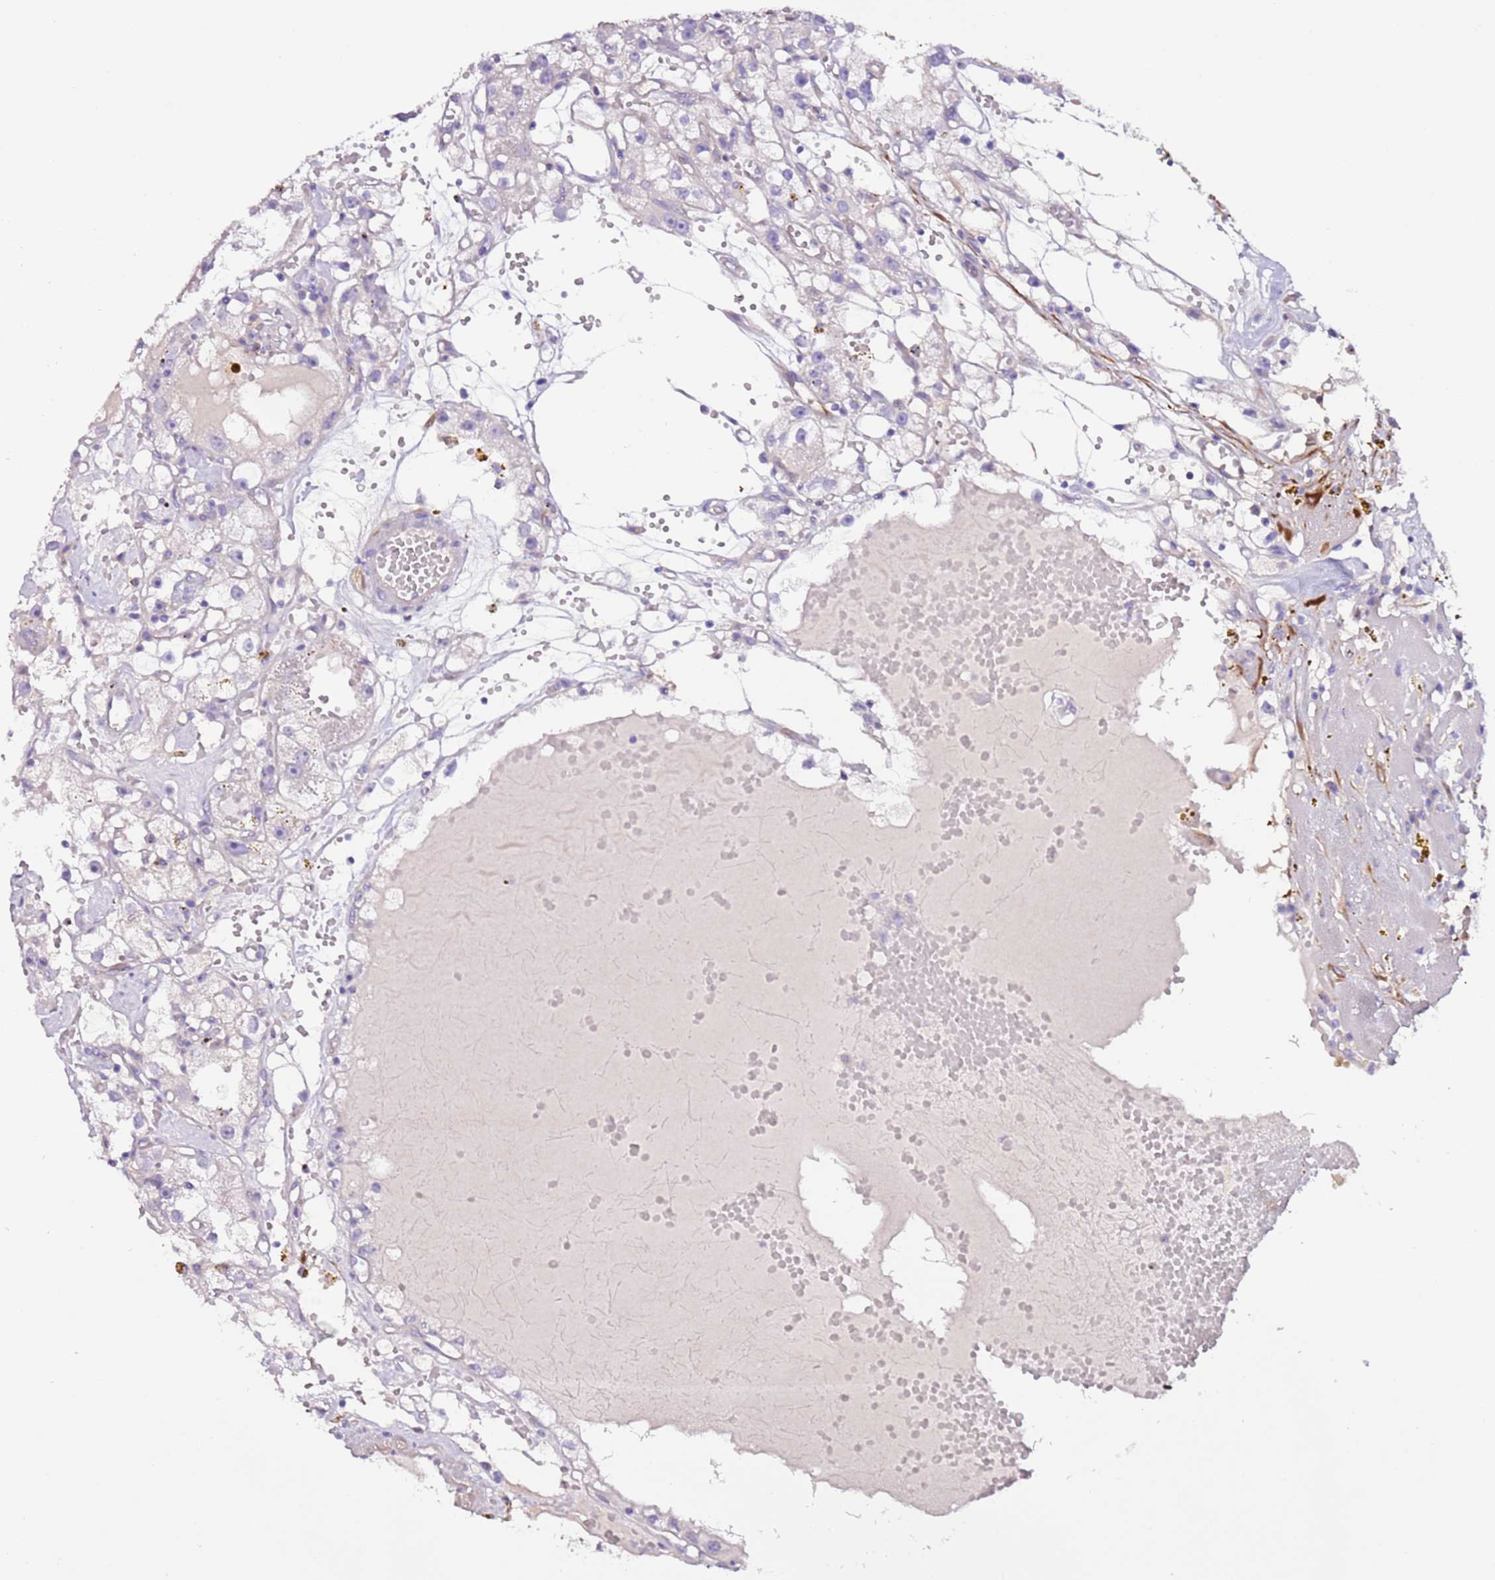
{"staining": {"intensity": "negative", "quantity": "none", "location": "none"}, "tissue": "renal cancer", "cell_type": "Tumor cells", "image_type": "cancer", "snomed": [{"axis": "morphology", "description": "Adenocarcinoma, NOS"}, {"axis": "topography", "description": "Kidney"}], "caption": "Tumor cells are negative for protein expression in human renal cancer.", "gene": "FAM174C", "patient": {"sex": "male", "age": 56}}